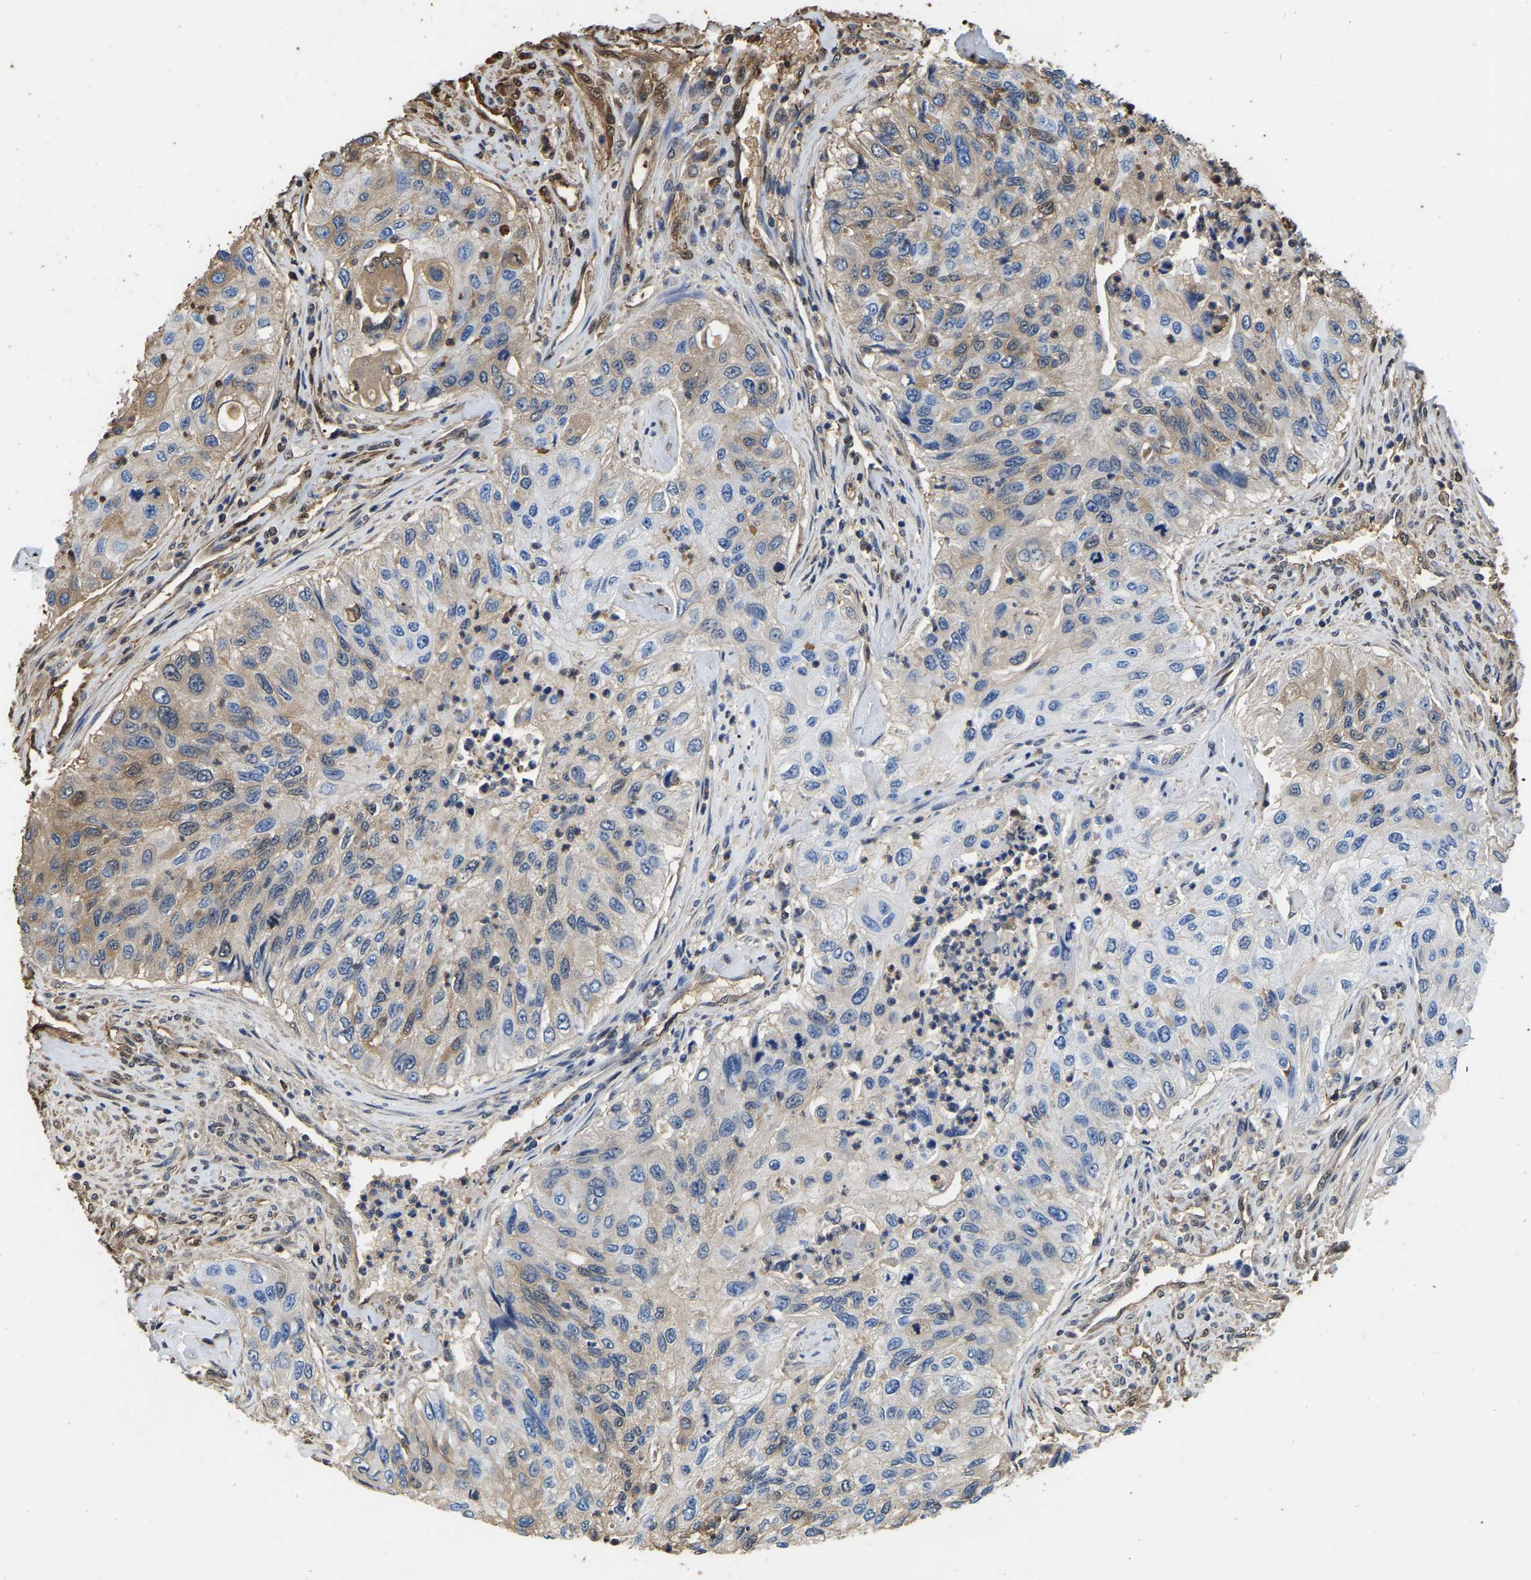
{"staining": {"intensity": "moderate", "quantity": "<25%", "location": "cytoplasmic/membranous"}, "tissue": "urothelial cancer", "cell_type": "Tumor cells", "image_type": "cancer", "snomed": [{"axis": "morphology", "description": "Urothelial carcinoma, High grade"}, {"axis": "topography", "description": "Urinary bladder"}], "caption": "This is an image of immunohistochemistry staining of urothelial cancer, which shows moderate expression in the cytoplasmic/membranous of tumor cells.", "gene": "LDHB", "patient": {"sex": "female", "age": 60}}